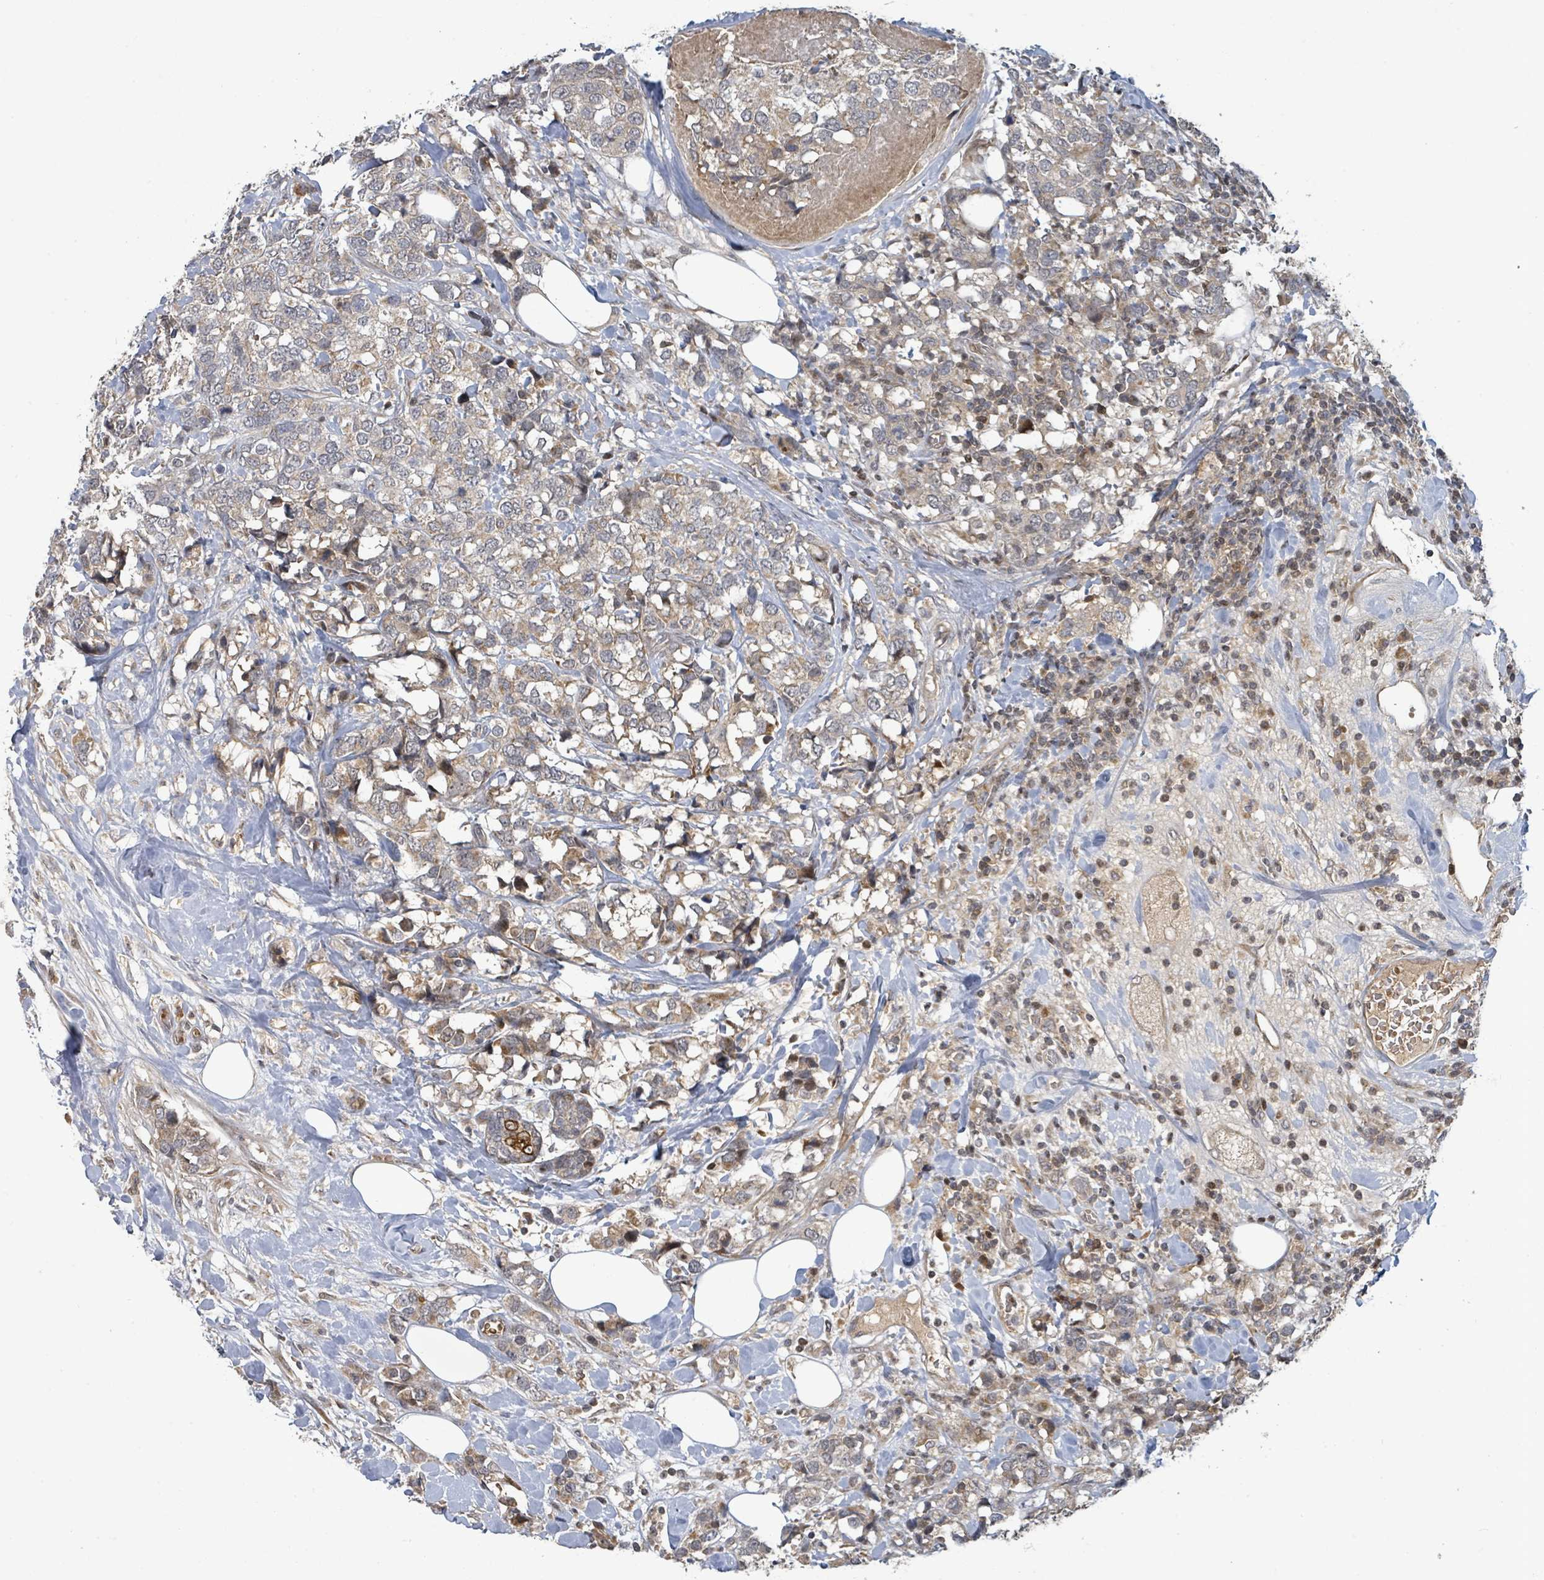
{"staining": {"intensity": "weak", "quantity": "25%-75%", "location": "cytoplasmic/membranous"}, "tissue": "breast cancer", "cell_type": "Tumor cells", "image_type": "cancer", "snomed": [{"axis": "morphology", "description": "Lobular carcinoma"}, {"axis": "topography", "description": "Breast"}], "caption": "Protein analysis of lobular carcinoma (breast) tissue reveals weak cytoplasmic/membranous positivity in approximately 25%-75% of tumor cells.", "gene": "ITGA11", "patient": {"sex": "female", "age": 59}}